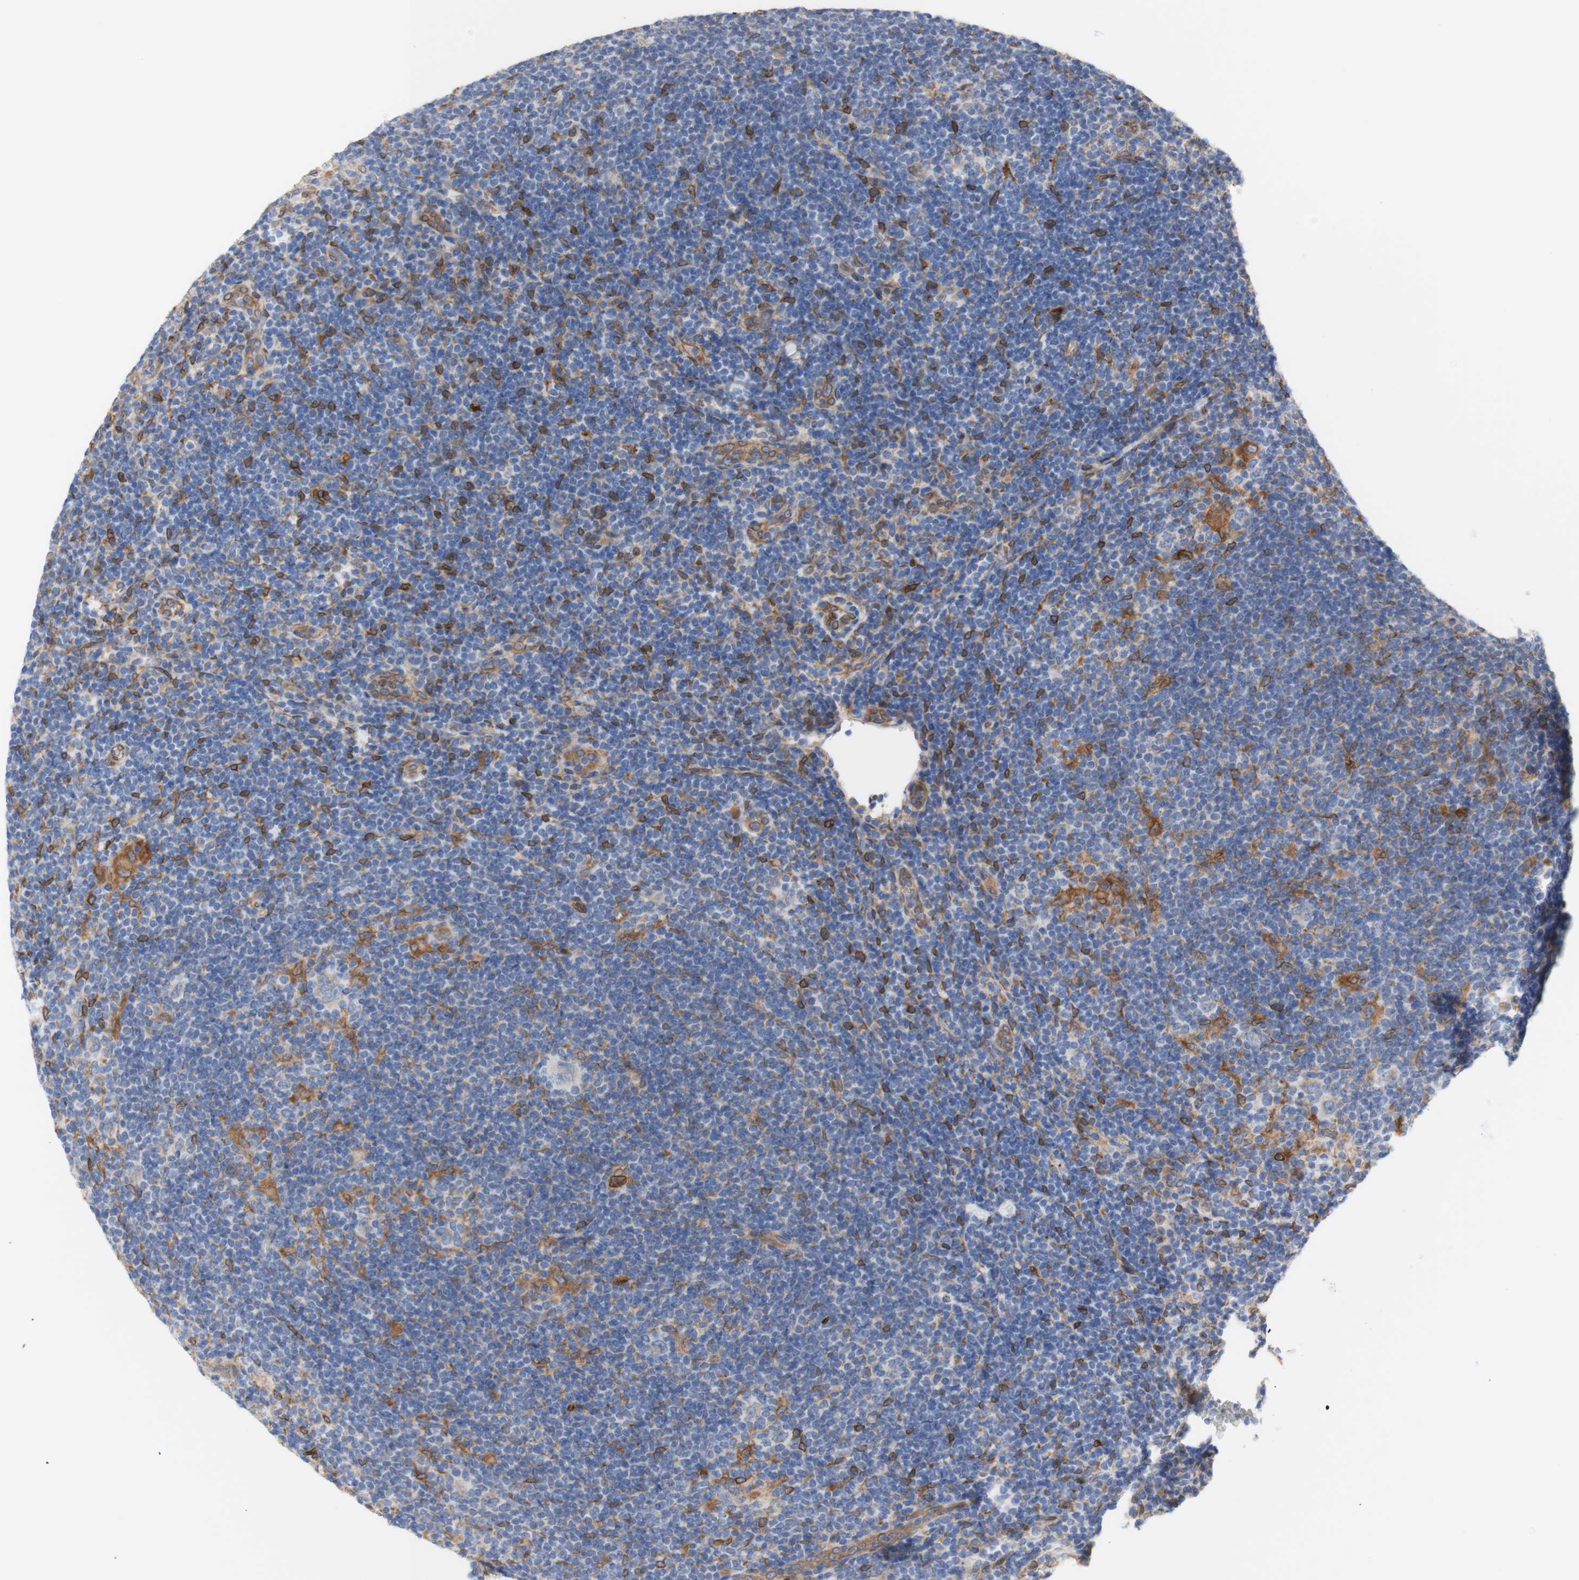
{"staining": {"intensity": "weak", "quantity": ">75%", "location": "cytoplasmic/membranous"}, "tissue": "lymphoma", "cell_type": "Tumor cells", "image_type": "cancer", "snomed": [{"axis": "morphology", "description": "Hodgkin's disease, NOS"}, {"axis": "topography", "description": "Lymph node"}], "caption": "Human lymphoma stained with a protein marker exhibits weak staining in tumor cells.", "gene": "ERLIN1", "patient": {"sex": "female", "age": 57}}